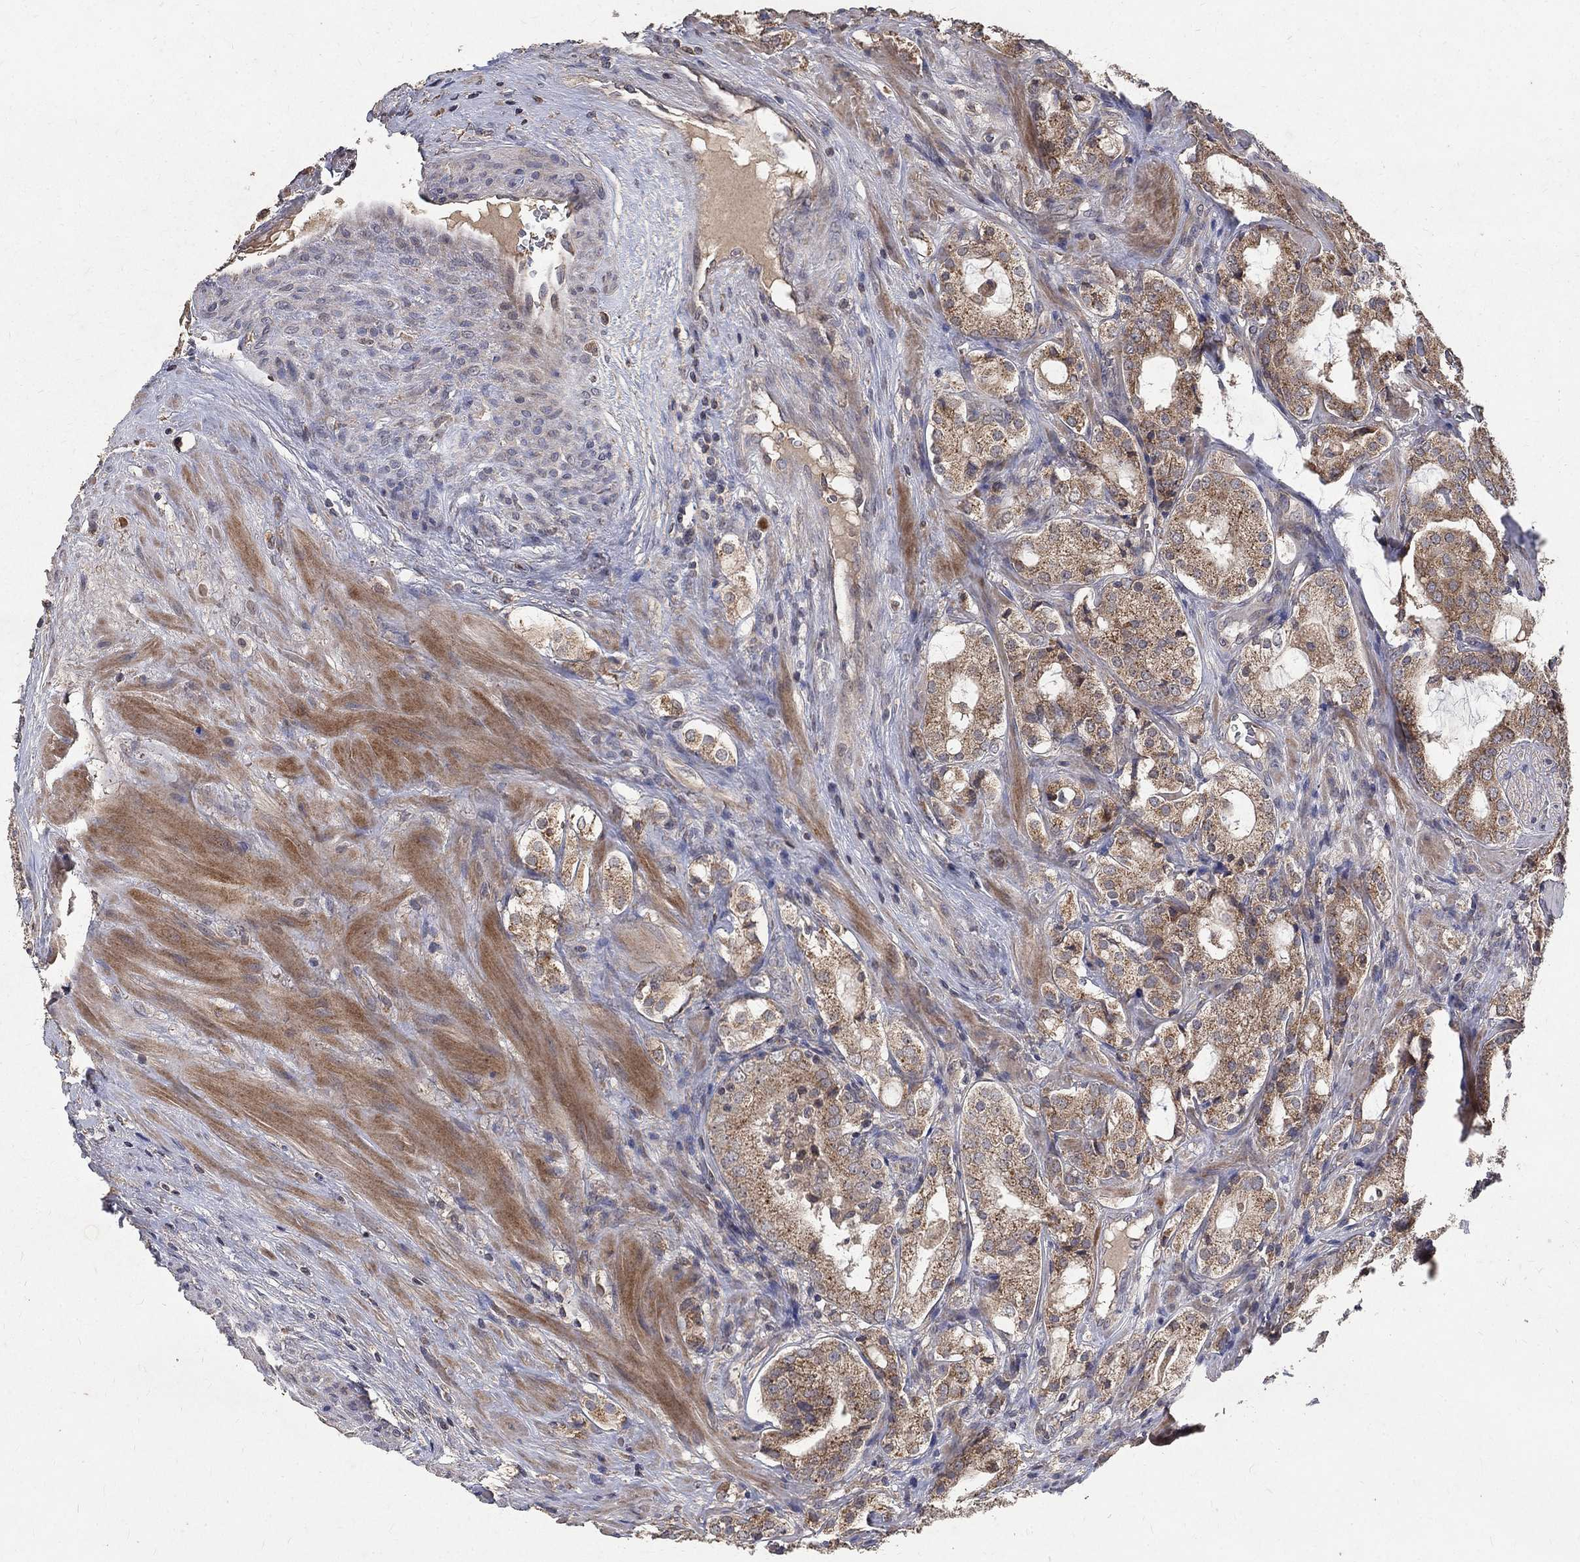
{"staining": {"intensity": "moderate", "quantity": "25%-75%", "location": "cytoplasmic/membranous"}, "tissue": "prostate cancer", "cell_type": "Tumor cells", "image_type": "cancer", "snomed": [{"axis": "morphology", "description": "Adenocarcinoma, NOS"}, {"axis": "topography", "description": "Prostate"}], "caption": "Protein staining by IHC reveals moderate cytoplasmic/membranous staining in about 25%-75% of tumor cells in prostate adenocarcinoma.", "gene": "C17orf75", "patient": {"sex": "male", "age": 66}}